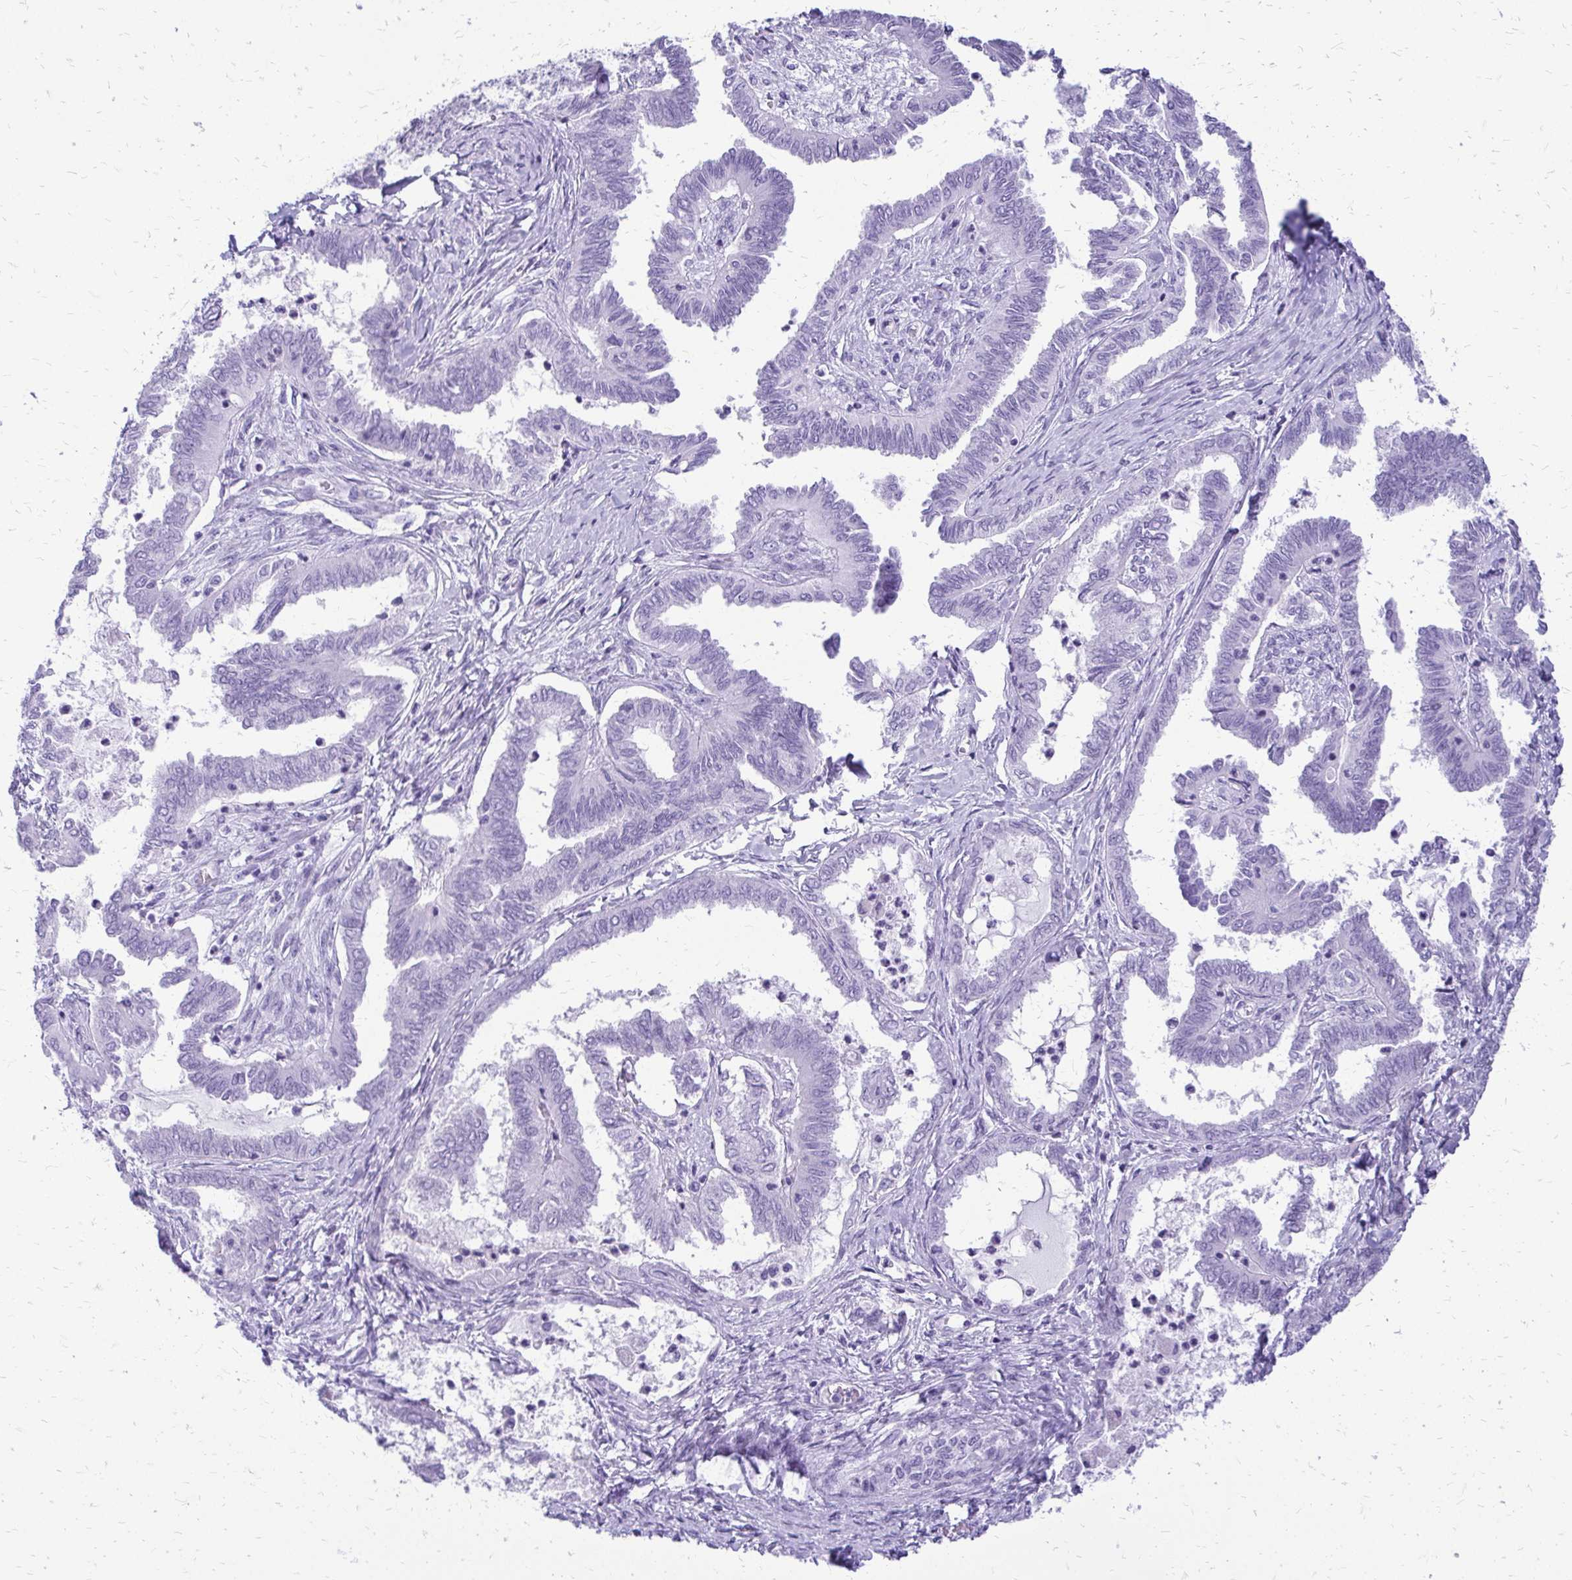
{"staining": {"intensity": "negative", "quantity": "none", "location": "none"}, "tissue": "ovarian cancer", "cell_type": "Tumor cells", "image_type": "cancer", "snomed": [{"axis": "morphology", "description": "Carcinoma, endometroid"}, {"axis": "topography", "description": "Ovary"}], "caption": "IHC image of human ovarian endometroid carcinoma stained for a protein (brown), which reveals no positivity in tumor cells.", "gene": "SLC32A1", "patient": {"sex": "female", "age": 70}}